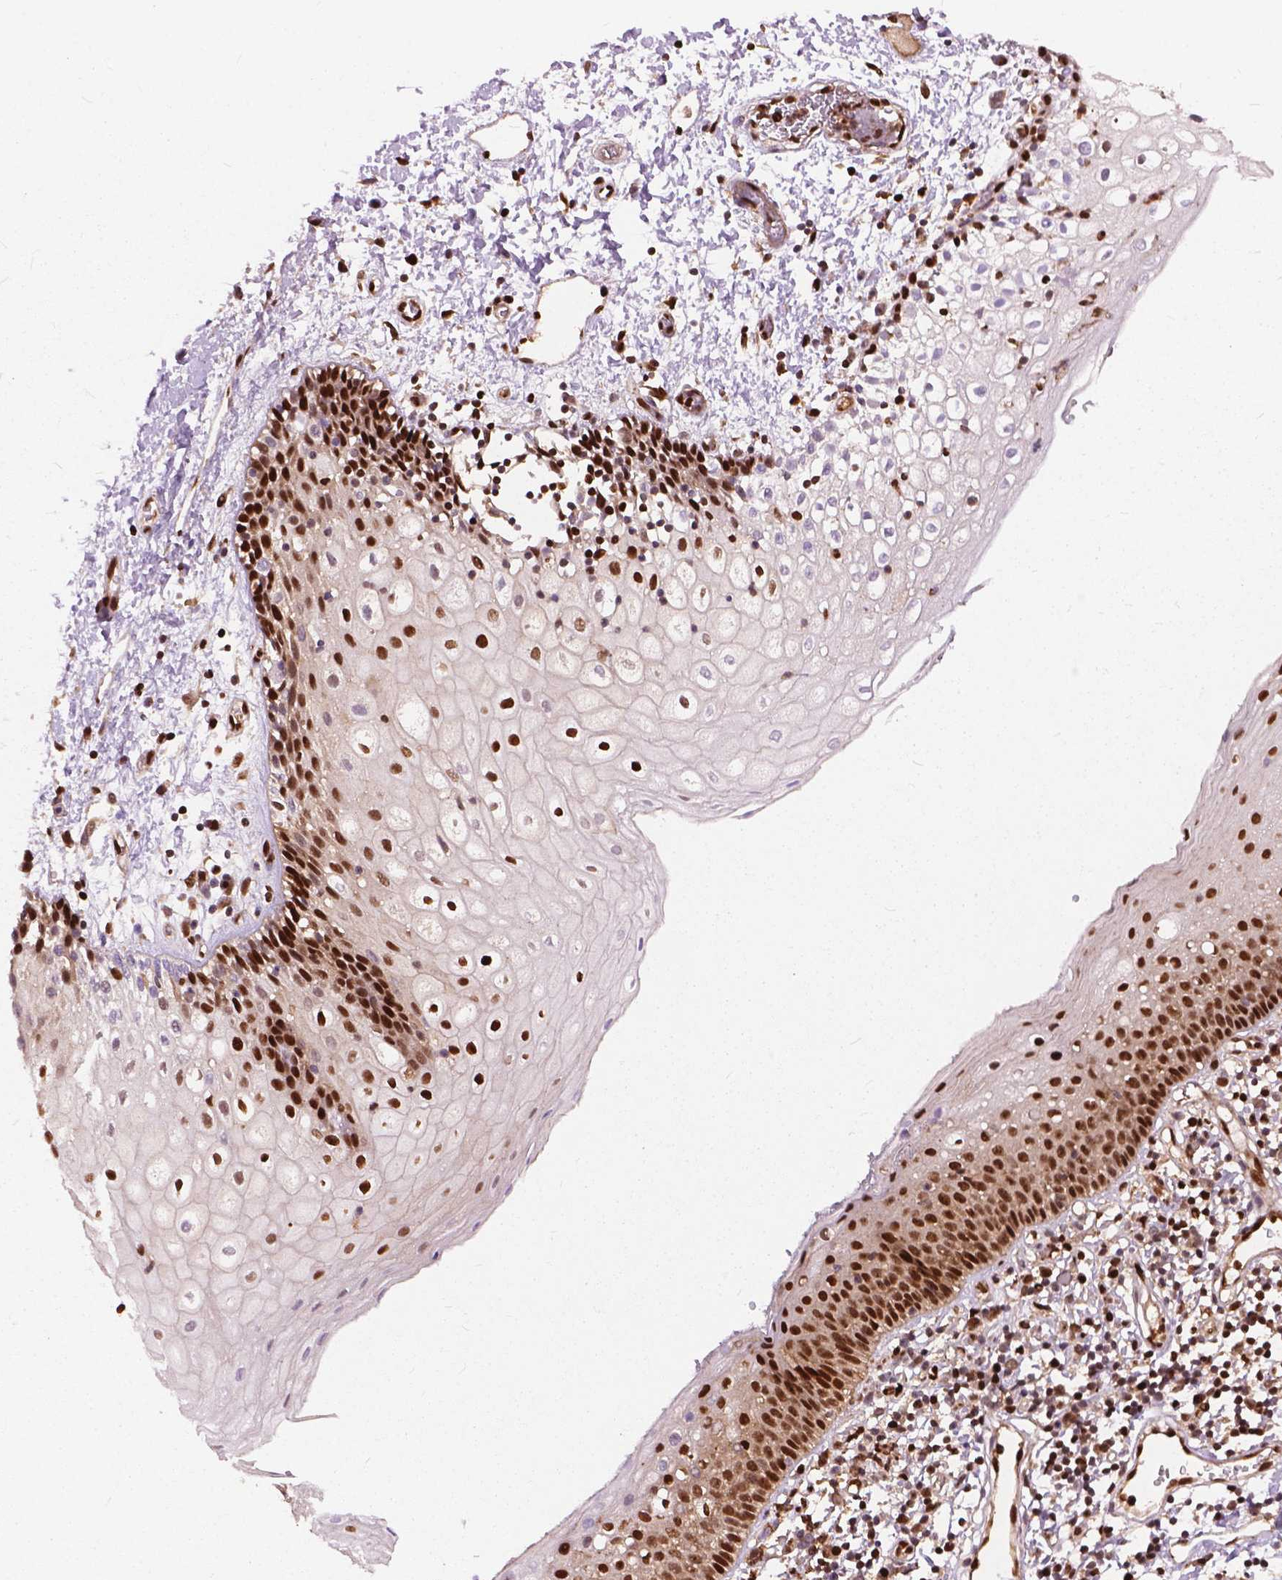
{"staining": {"intensity": "strong", "quantity": ">75%", "location": "nuclear"}, "tissue": "oral mucosa", "cell_type": "Squamous epithelial cells", "image_type": "normal", "snomed": [{"axis": "morphology", "description": "Normal tissue, NOS"}, {"axis": "topography", "description": "Oral tissue"}], "caption": "This photomicrograph exhibits immunohistochemistry (IHC) staining of normal oral mucosa, with high strong nuclear positivity in approximately >75% of squamous epithelial cells.", "gene": "ANP32A", "patient": {"sex": "female", "age": 43}}